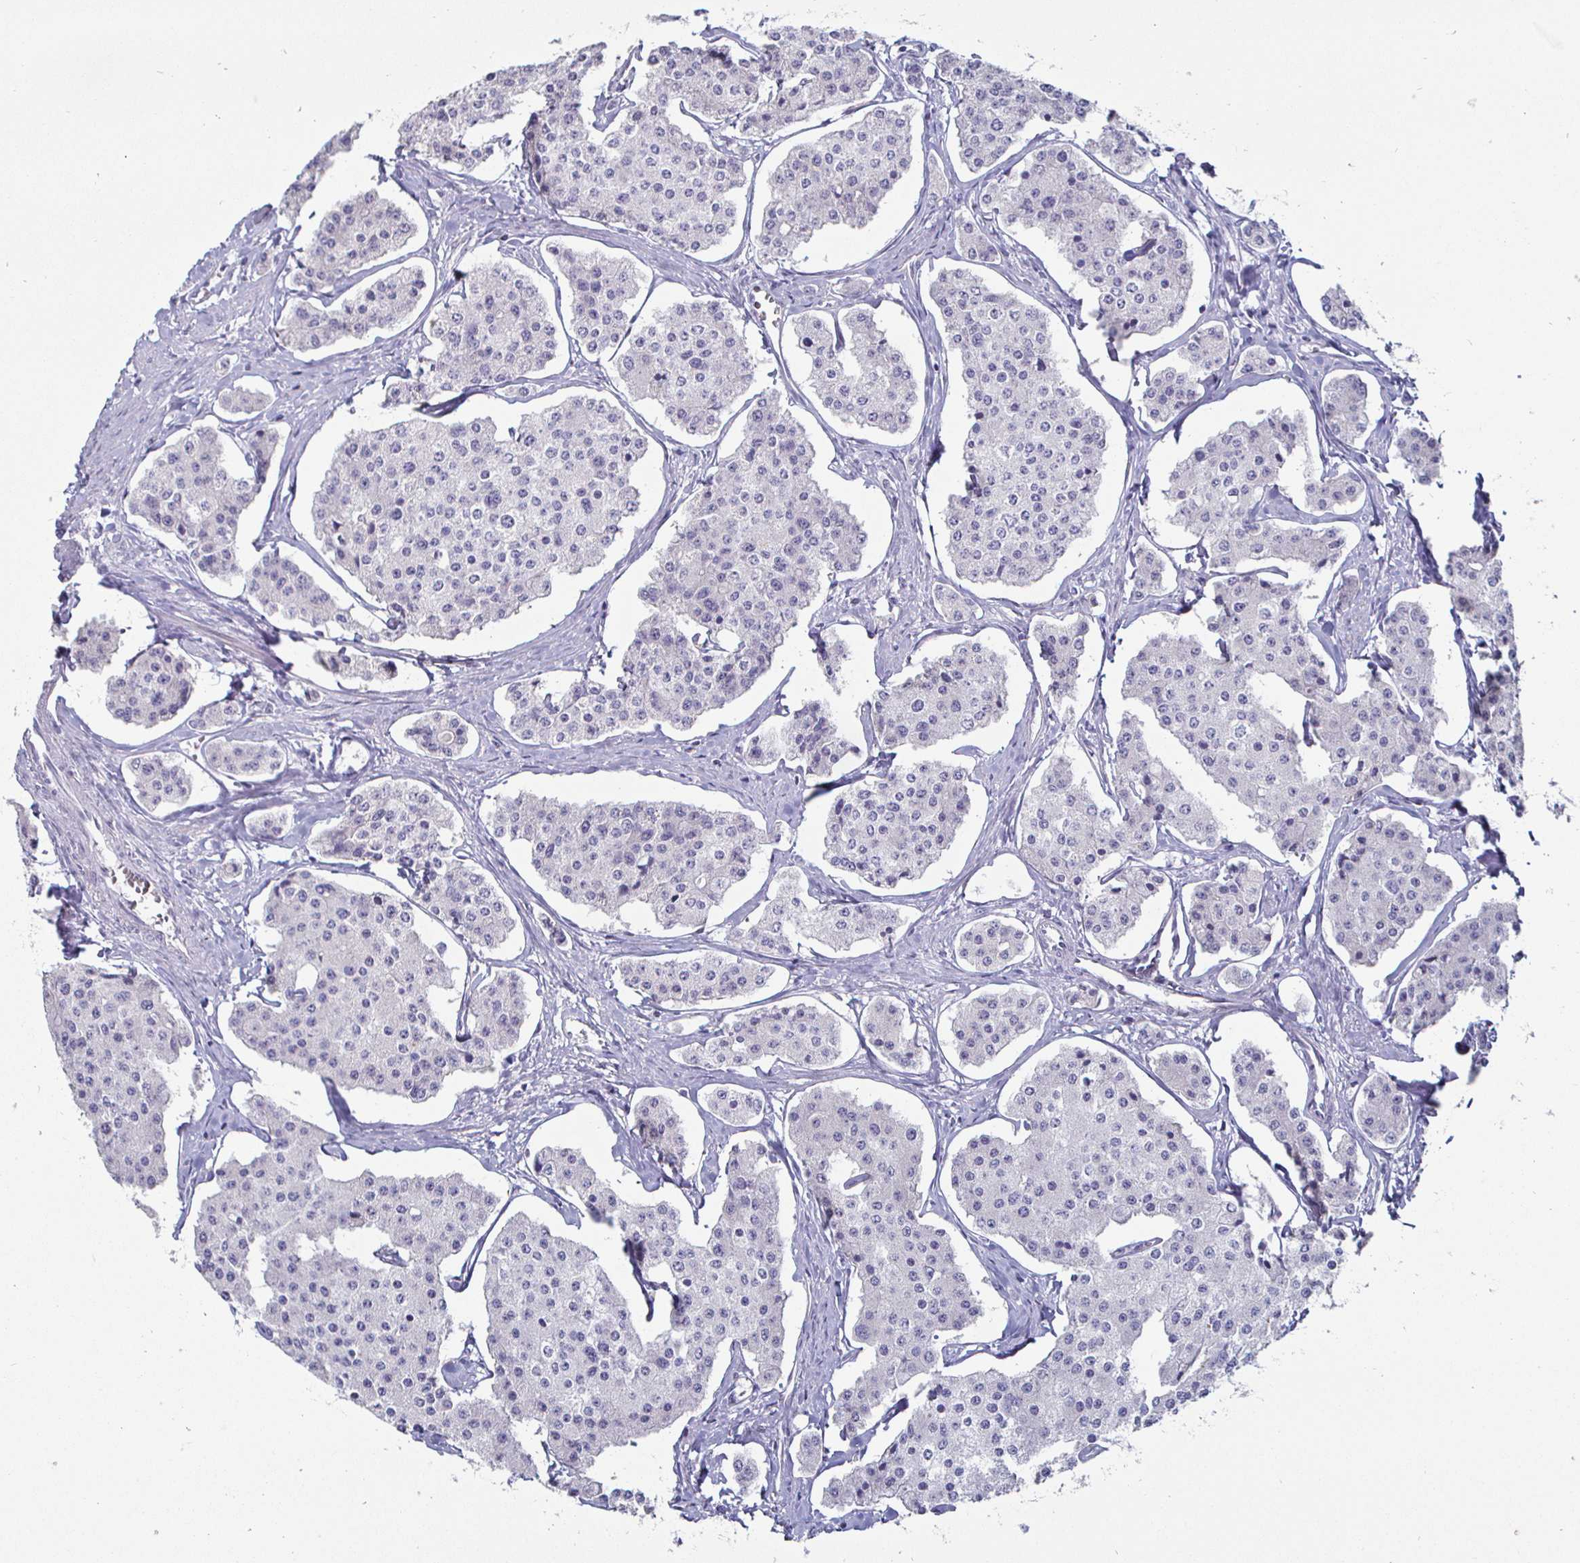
{"staining": {"intensity": "negative", "quantity": "none", "location": "none"}, "tissue": "carcinoid", "cell_type": "Tumor cells", "image_type": "cancer", "snomed": [{"axis": "morphology", "description": "Carcinoid, malignant, NOS"}, {"axis": "topography", "description": "Small intestine"}], "caption": "Carcinoid stained for a protein using immunohistochemistry displays no expression tumor cells.", "gene": "DMRTB1", "patient": {"sex": "female", "age": 65}}